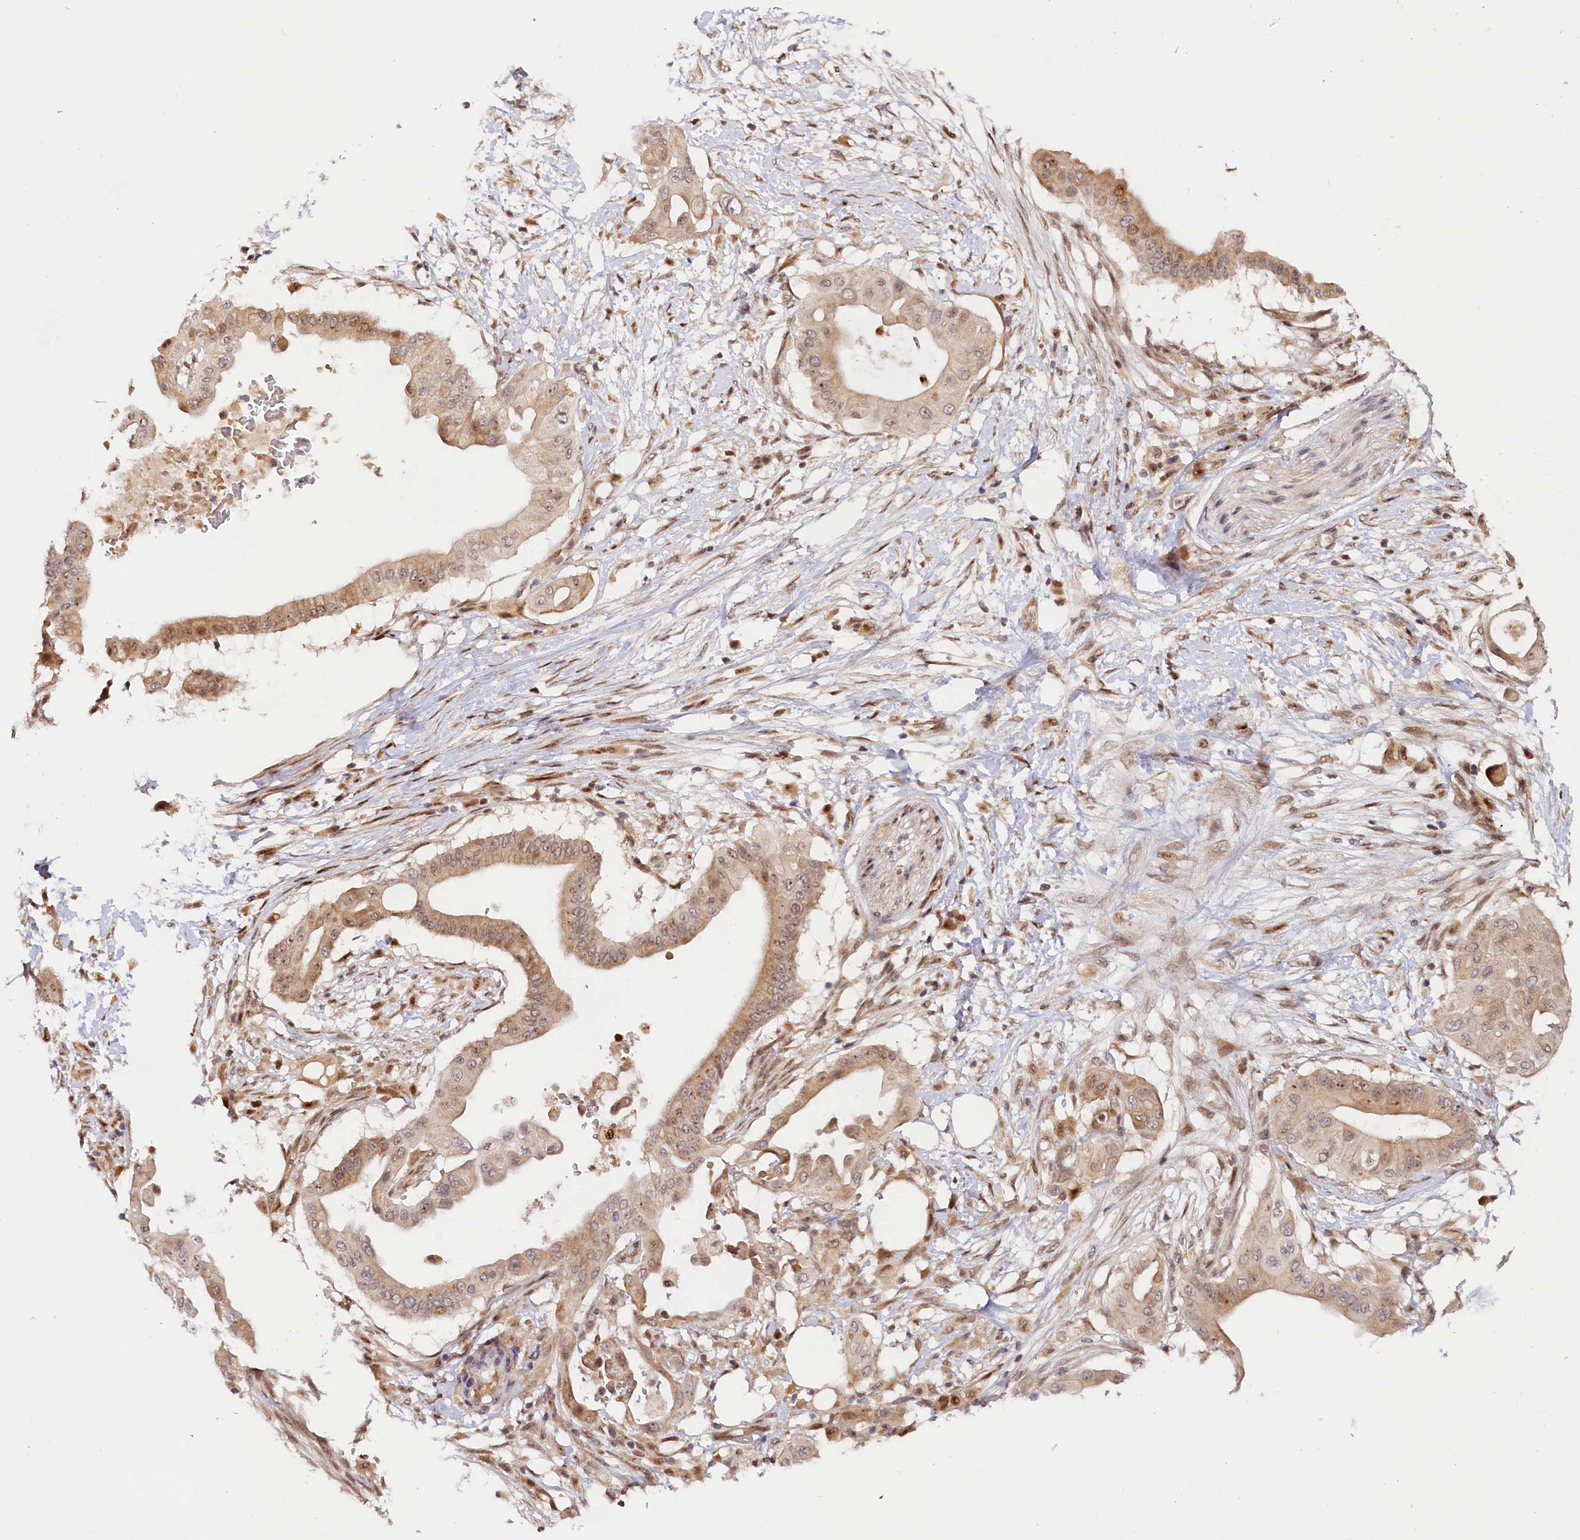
{"staining": {"intensity": "moderate", "quantity": "<25%", "location": "cytoplasmic/membranous,nuclear"}, "tissue": "pancreatic cancer", "cell_type": "Tumor cells", "image_type": "cancer", "snomed": [{"axis": "morphology", "description": "Adenocarcinoma, NOS"}, {"axis": "topography", "description": "Pancreas"}], "caption": "Brown immunohistochemical staining in adenocarcinoma (pancreatic) displays moderate cytoplasmic/membranous and nuclear expression in about <25% of tumor cells.", "gene": "ANKRD24", "patient": {"sex": "male", "age": 68}}